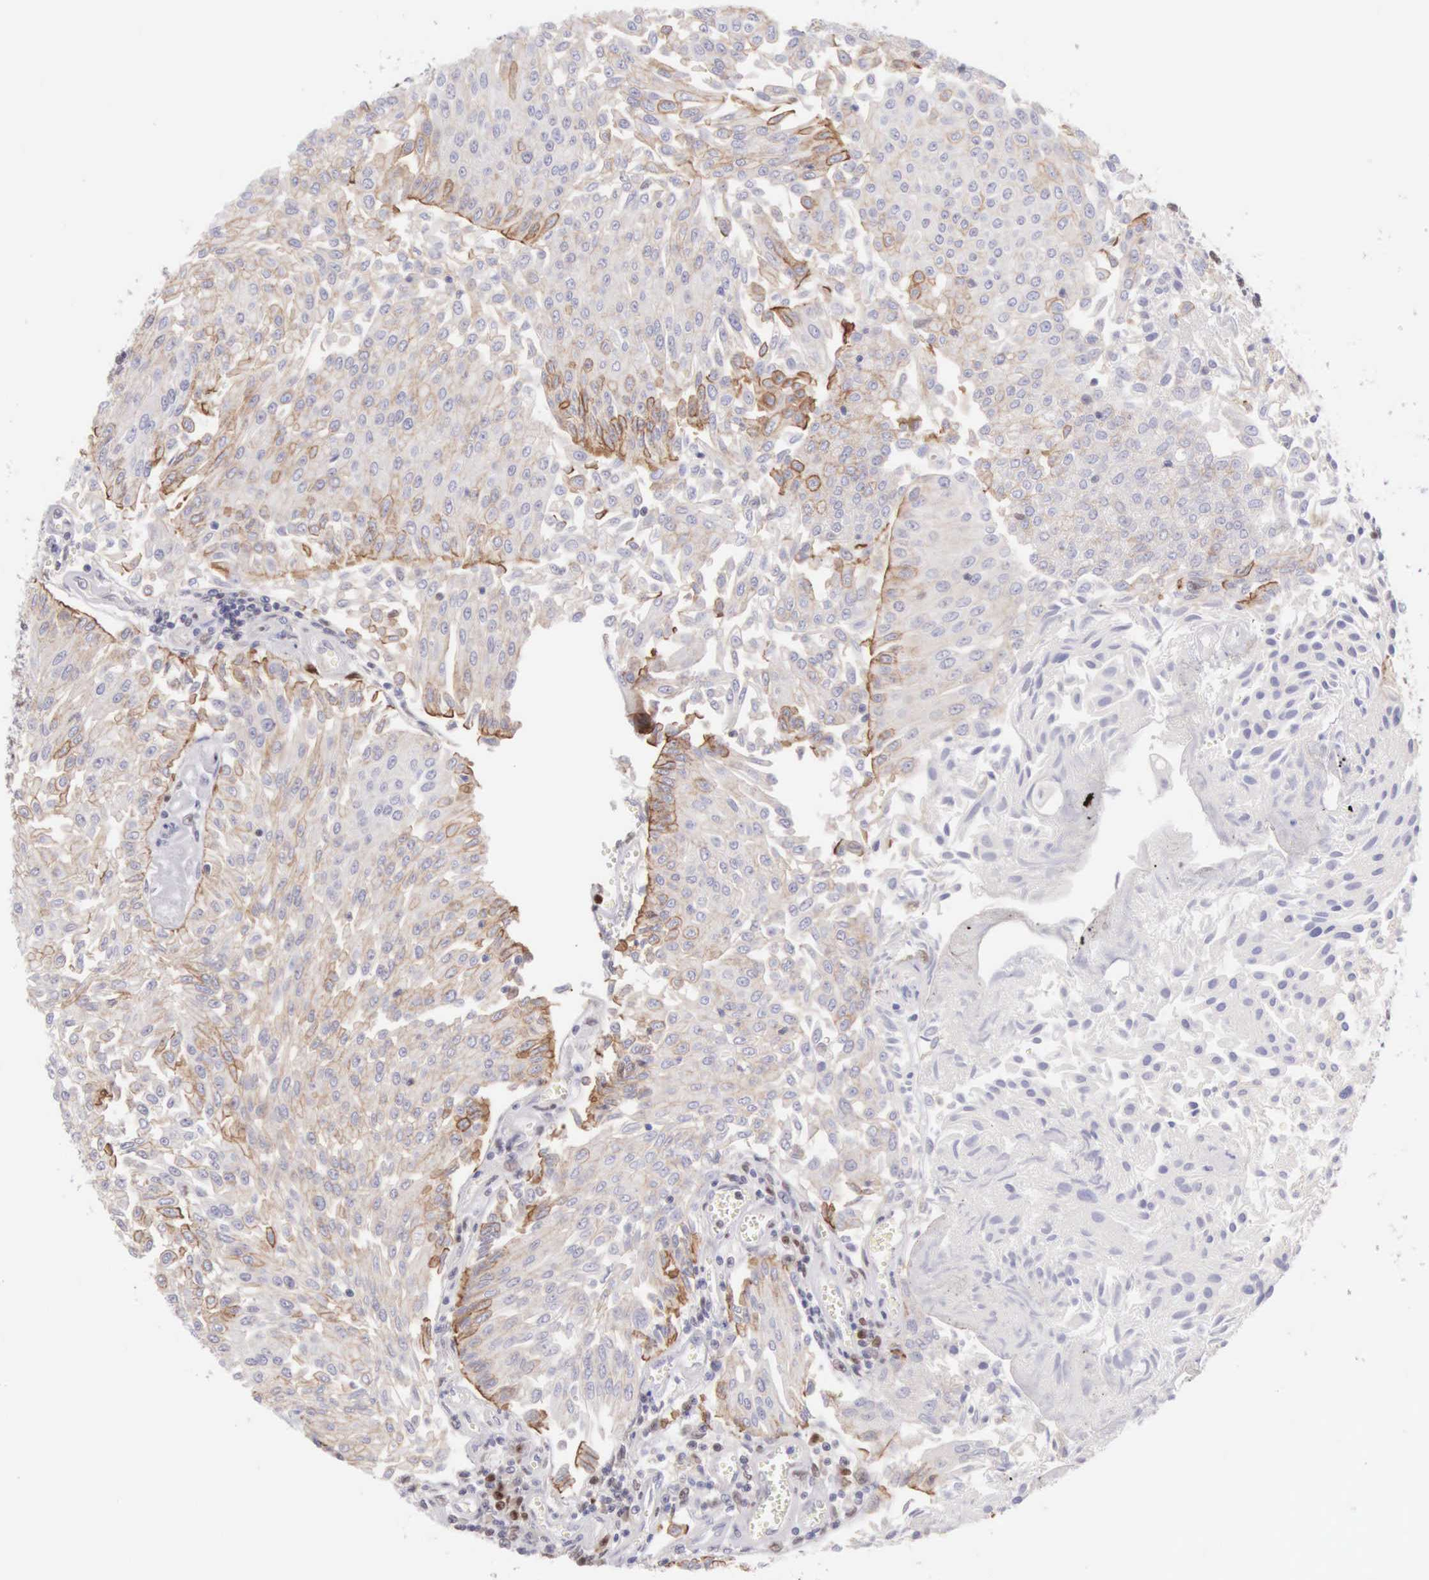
{"staining": {"intensity": "moderate", "quantity": "25%-75%", "location": "cytoplasmic/membranous"}, "tissue": "urothelial cancer", "cell_type": "Tumor cells", "image_type": "cancer", "snomed": [{"axis": "morphology", "description": "Urothelial carcinoma, Low grade"}, {"axis": "topography", "description": "Urinary bladder"}], "caption": "Low-grade urothelial carcinoma stained for a protein (brown) displays moderate cytoplasmic/membranous positive staining in approximately 25%-75% of tumor cells.", "gene": "CCDC117", "patient": {"sex": "male", "age": 86}}